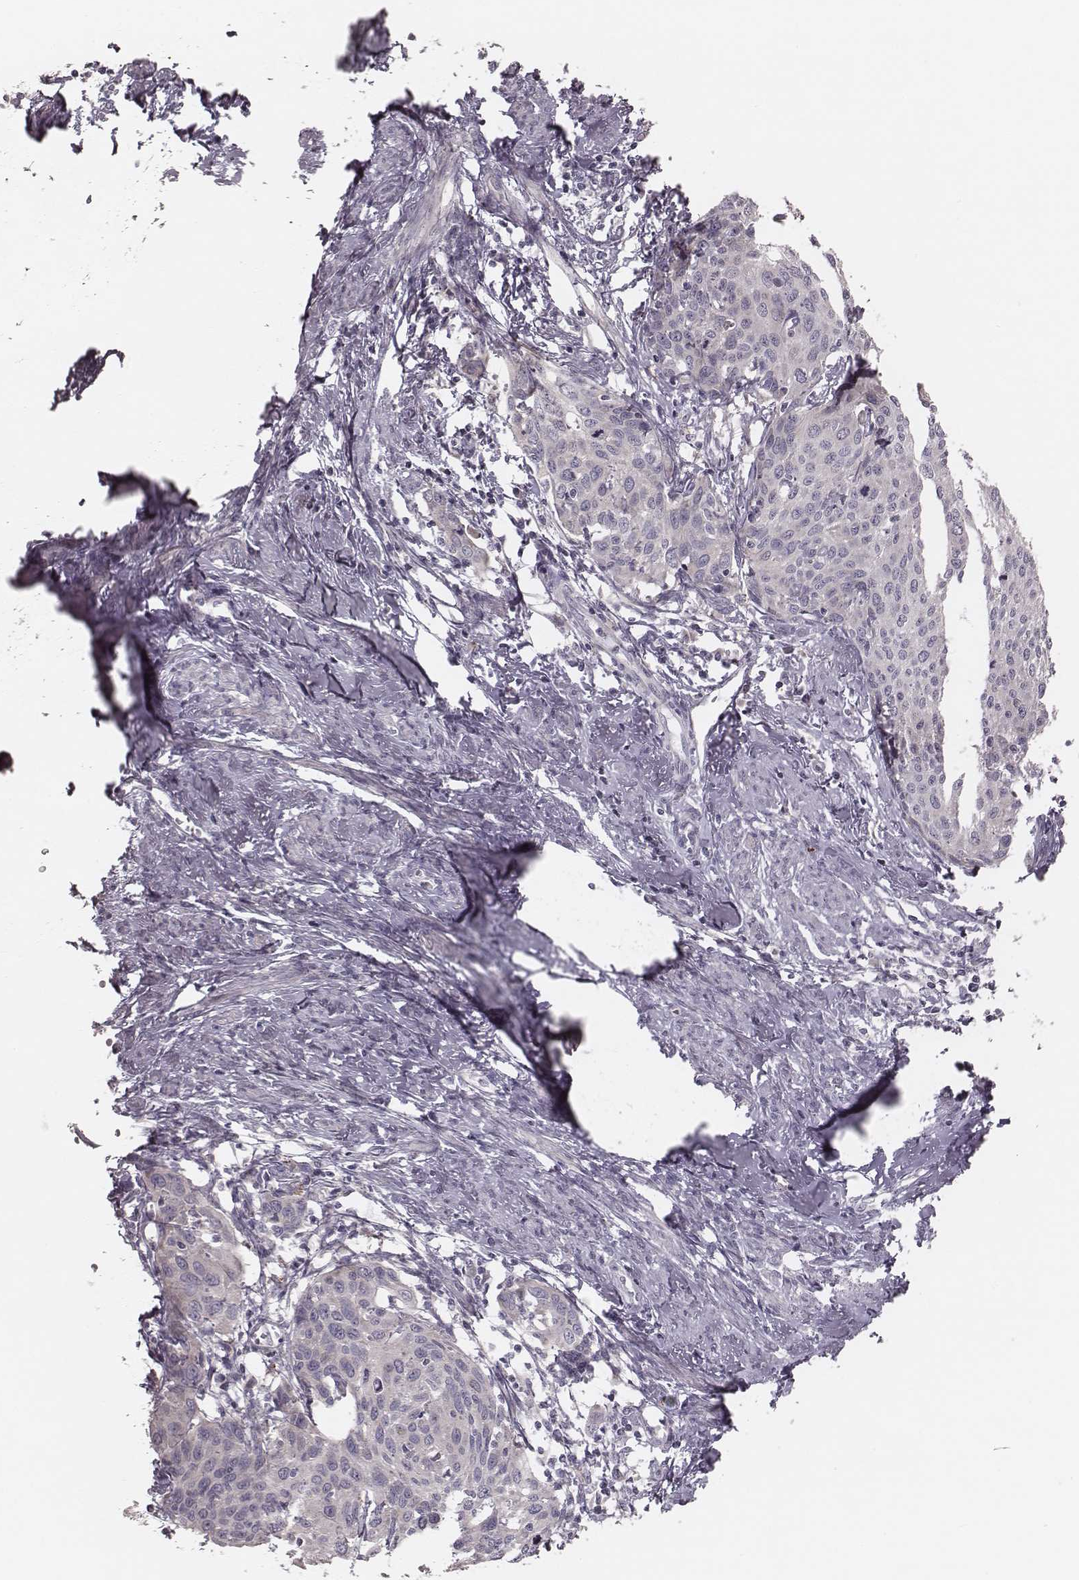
{"staining": {"intensity": "negative", "quantity": "none", "location": "none"}, "tissue": "cervical cancer", "cell_type": "Tumor cells", "image_type": "cancer", "snomed": [{"axis": "morphology", "description": "Squamous cell carcinoma, NOS"}, {"axis": "topography", "description": "Cervix"}], "caption": "Histopathology image shows no protein positivity in tumor cells of cervical cancer tissue. (Brightfield microscopy of DAB immunohistochemistry (IHC) at high magnification).", "gene": "ABCA7", "patient": {"sex": "female", "age": 62}}